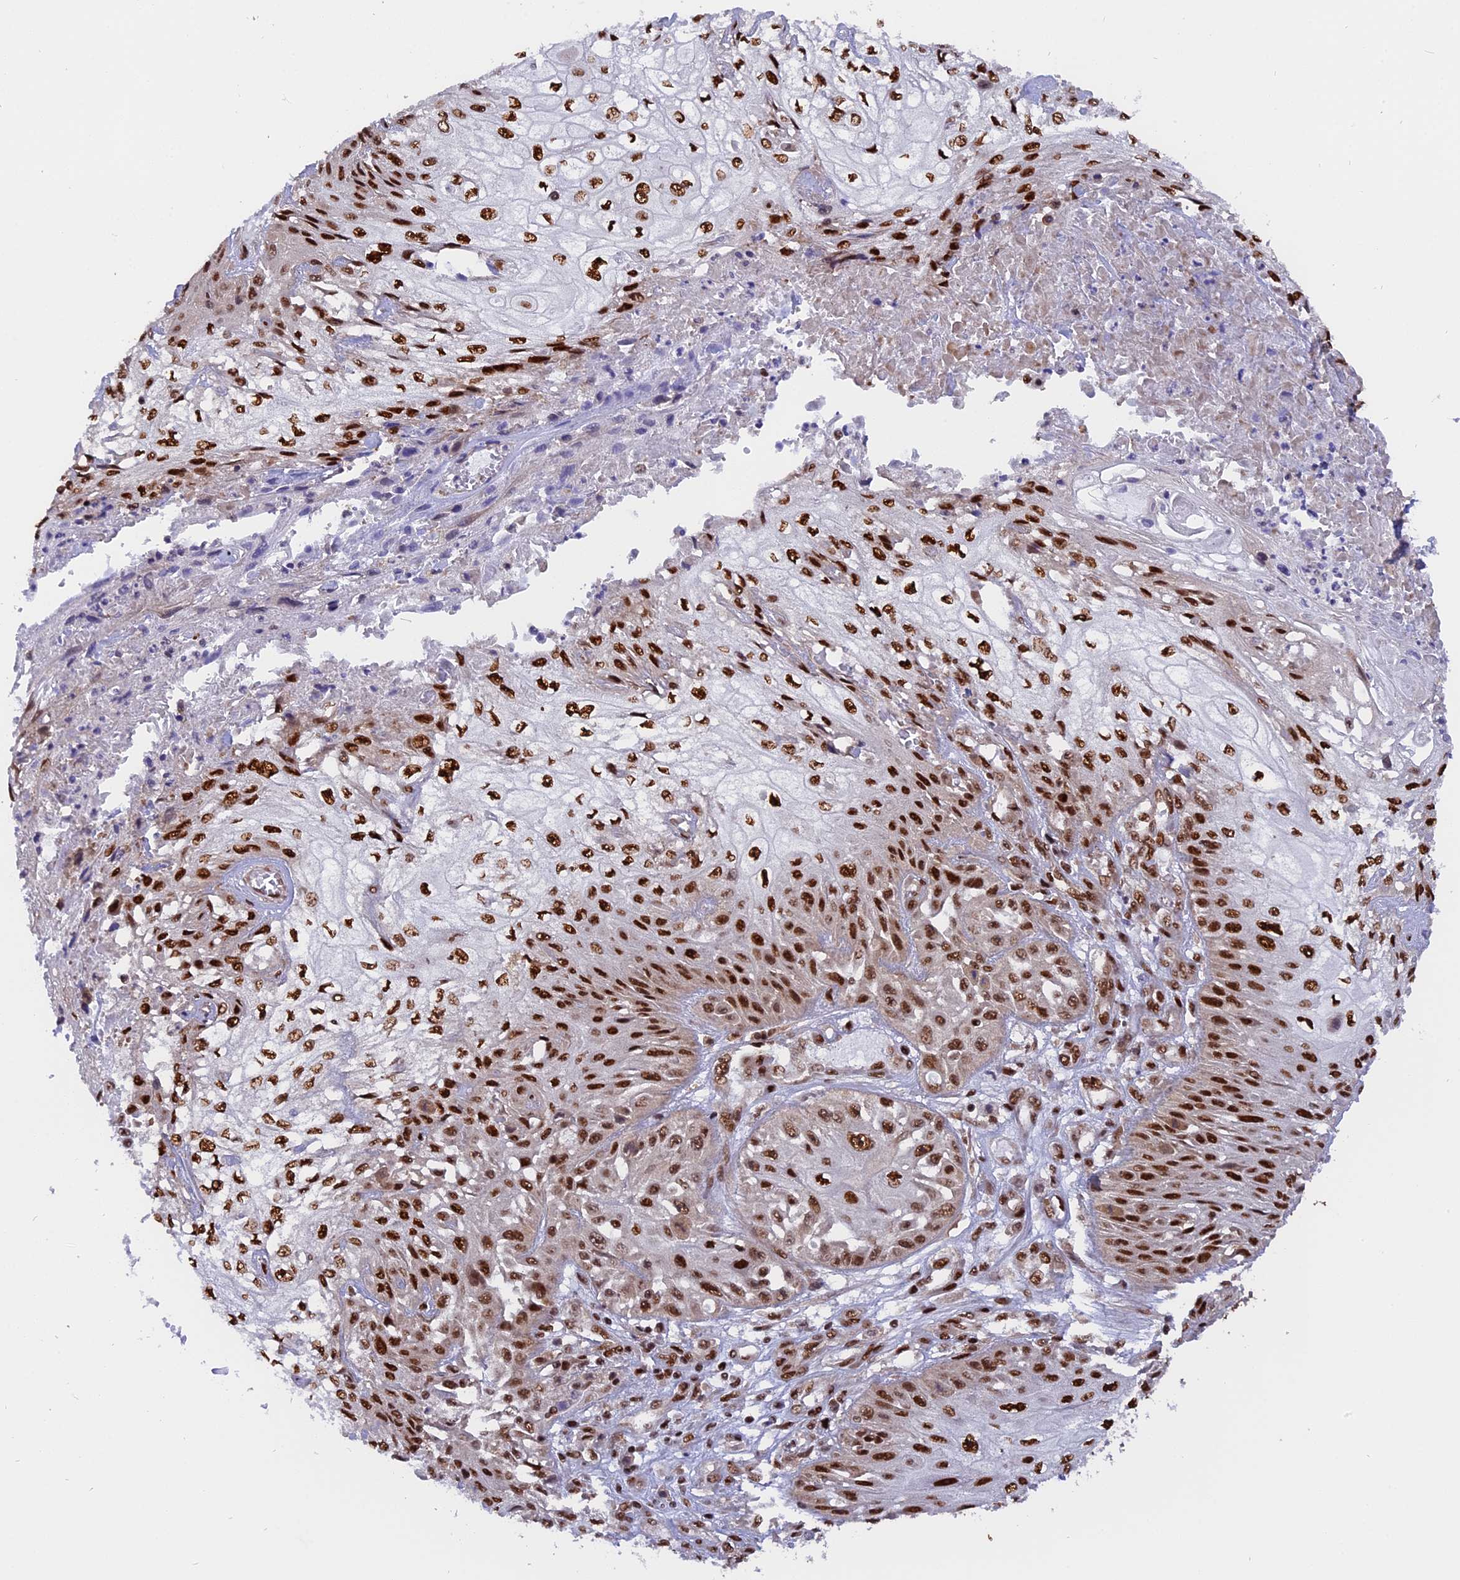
{"staining": {"intensity": "strong", "quantity": ">75%", "location": "nuclear"}, "tissue": "skin cancer", "cell_type": "Tumor cells", "image_type": "cancer", "snomed": [{"axis": "morphology", "description": "Squamous cell carcinoma, NOS"}, {"axis": "morphology", "description": "Squamous cell carcinoma, metastatic, NOS"}, {"axis": "topography", "description": "Skin"}, {"axis": "topography", "description": "Lymph node"}], "caption": "High-power microscopy captured an IHC image of skin squamous cell carcinoma, revealing strong nuclear staining in about >75% of tumor cells.", "gene": "RAMAC", "patient": {"sex": "male", "age": 75}}